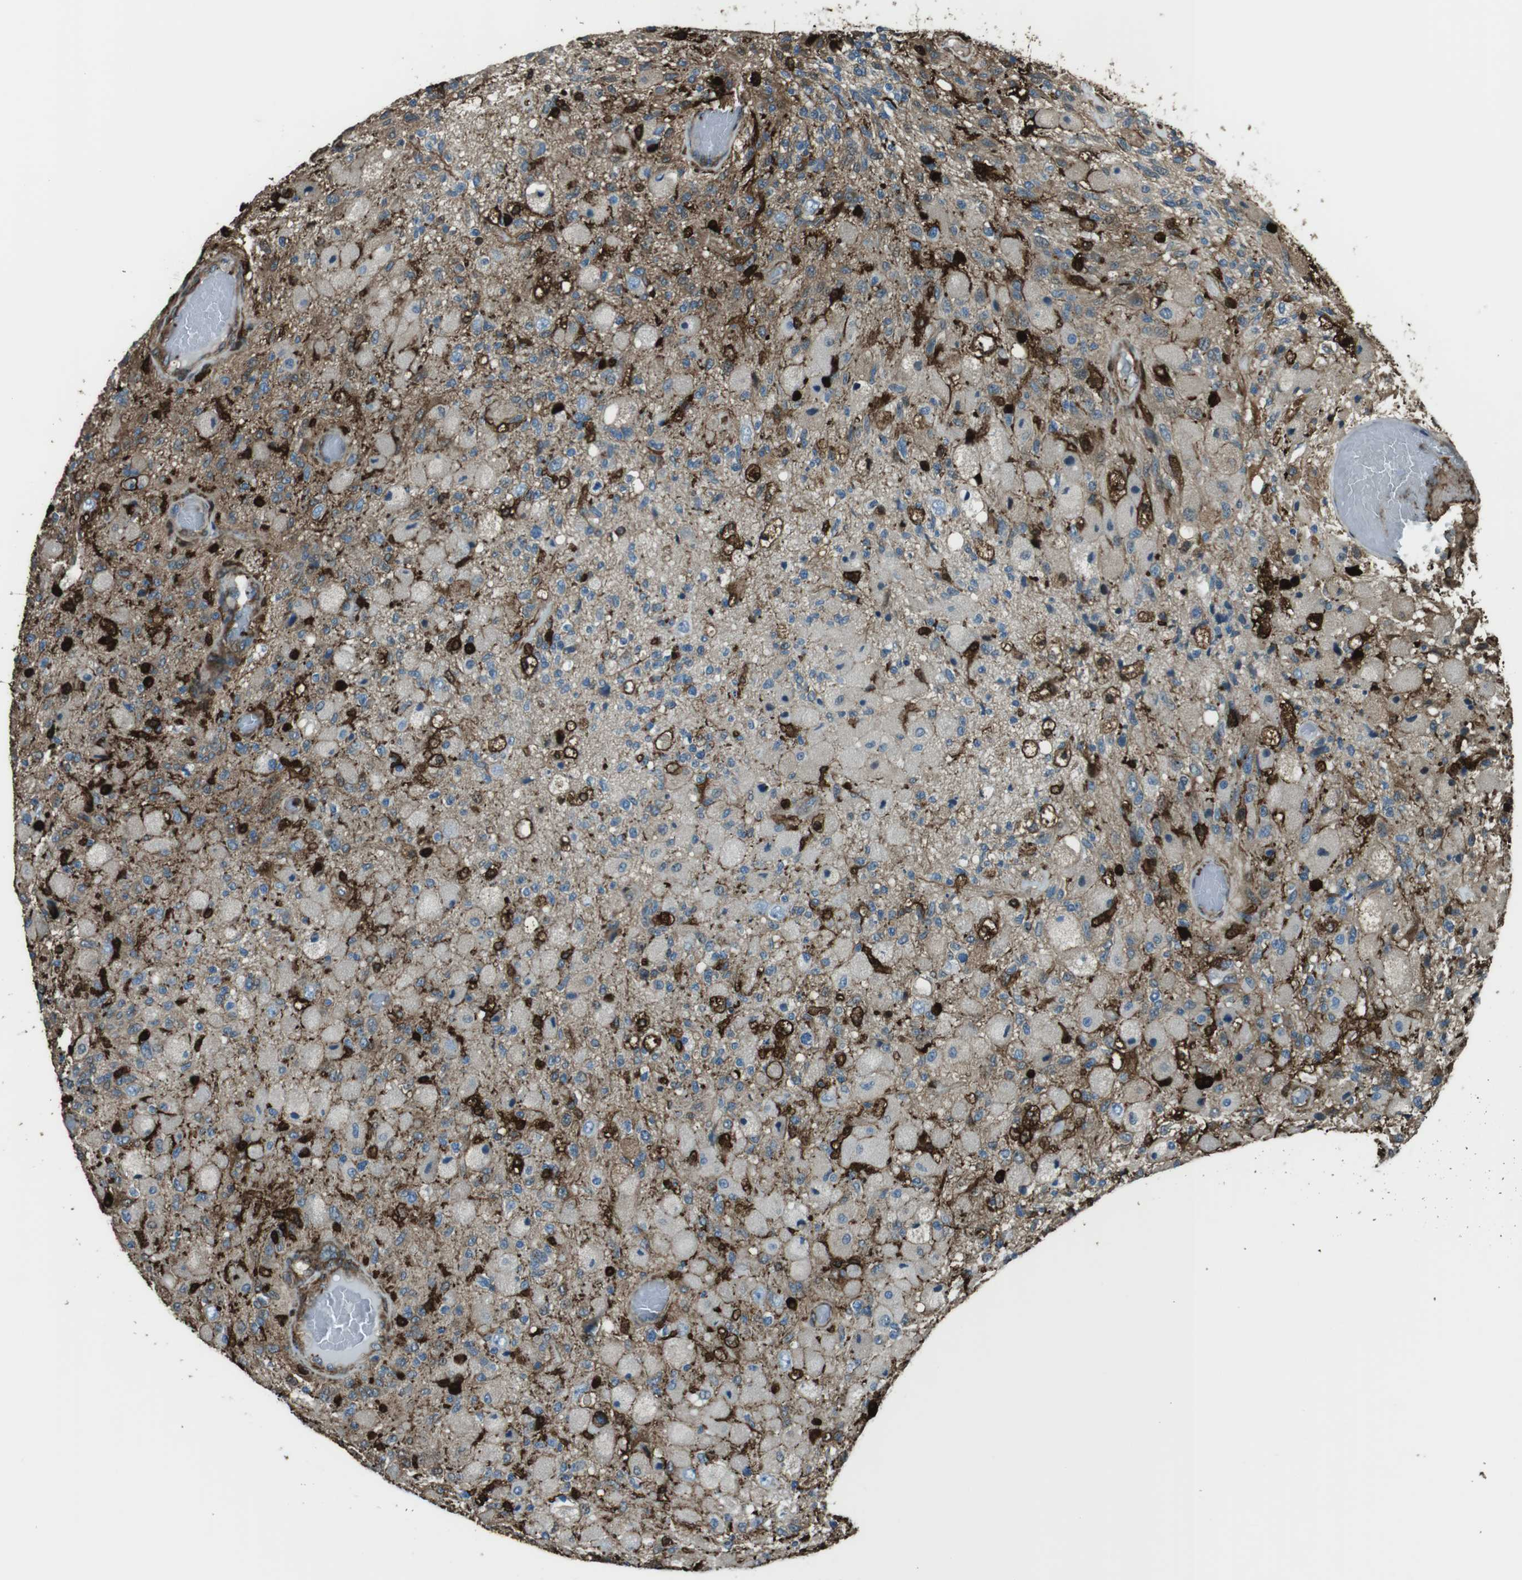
{"staining": {"intensity": "strong", "quantity": "<25%", "location": "cytoplasmic/membranous"}, "tissue": "glioma", "cell_type": "Tumor cells", "image_type": "cancer", "snomed": [{"axis": "morphology", "description": "Normal tissue, NOS"}, {"axis": "morphology", "description": "Glioma, malignant, High grade"}, {"axis": "topography", "description": "Cerebral cortex"}], "caption": "Malignant glioma (high-grade) tissue shows strong cytoplasmic/membranous expression in about <25% of tumor cells, visualized by immunohistochemistry.", "gene": "SFT2D1", "patient": {"sex": "male", "age": 77}}